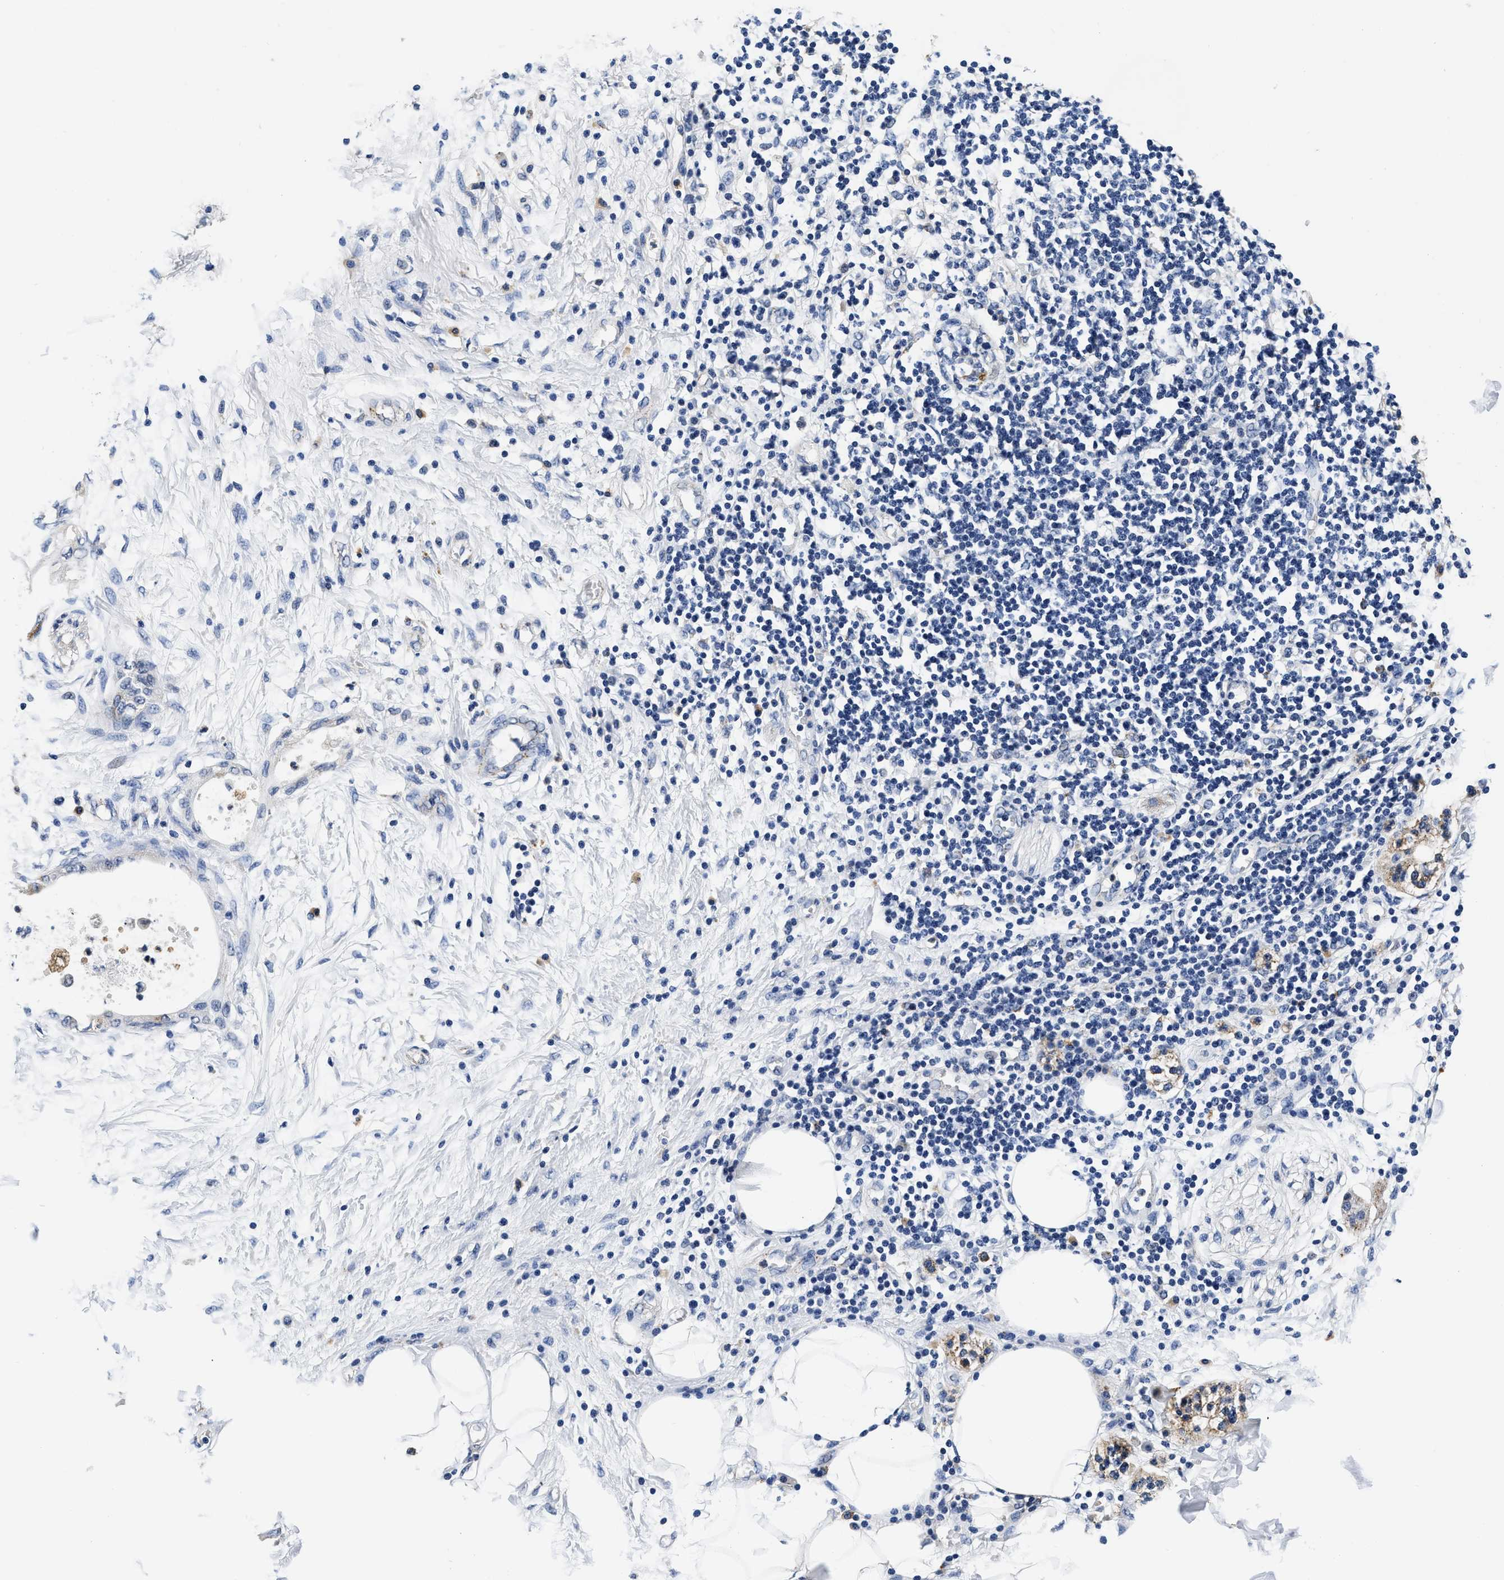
{"staining": {"intensity": "negative", "quantity": "none", "location": "none"}, "tissue": "adipose tissue", "cell_type": "Adipocytes", "image_type": "normal", "snomed": [{"axis": "morphology", "description": "Normal tissue, NOS"}, {"axis": "morphology", "description": "Adenocarcinoma, NOS"}, {"axis": "topography", "description": "Duodenum"}, {"axis": "topography", "description": "Peripheral nerve tissue"}], "caption": "DAB immunohistochemical staining of unremarkable human adipose tissue exhibits no significant staining in adipocytes.", "gene": "GRN", "patient": {"sex": "female", "age": 60}}